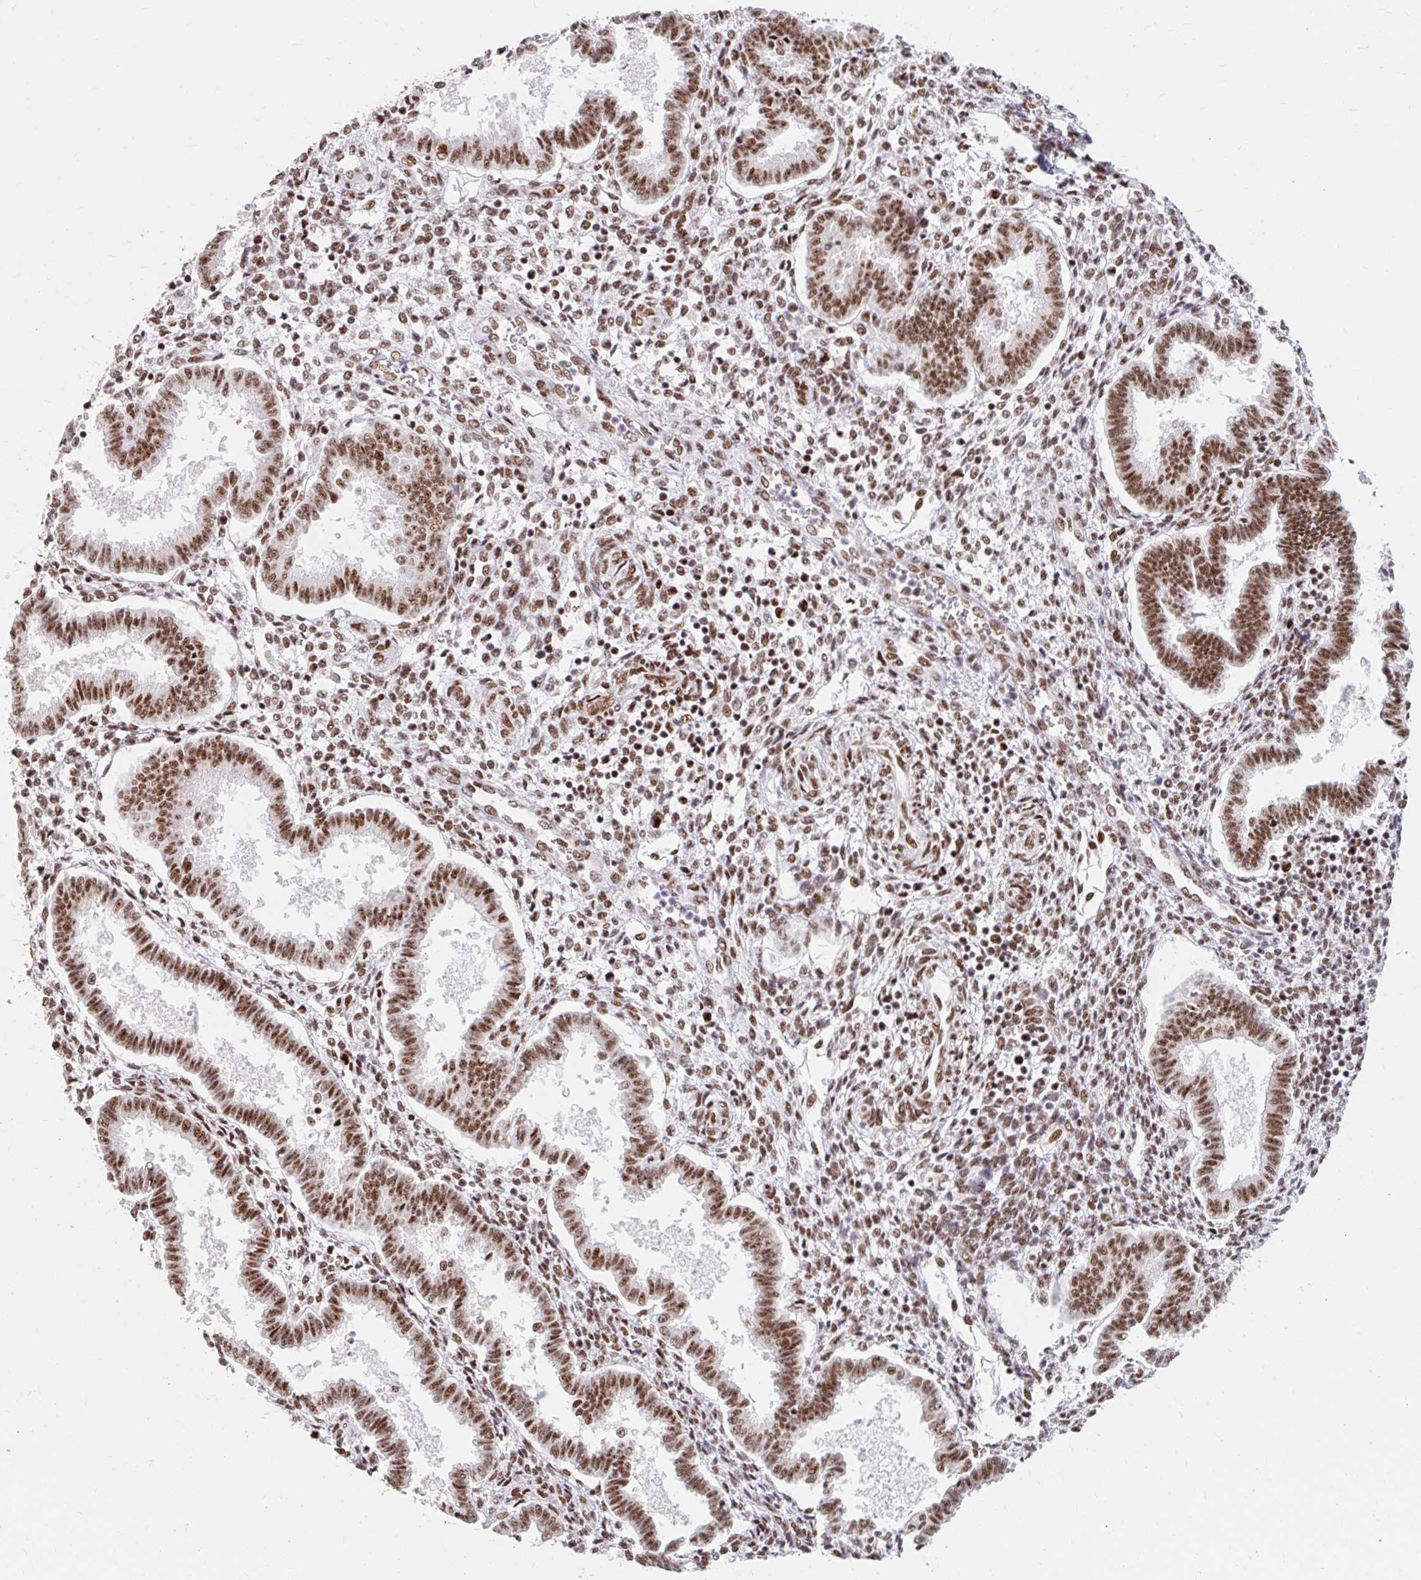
{"staining": {"intensity": "moderate", "quantity": ">75%", "location": "nuclear"}, "tissue": "endometrium", "cell_type": "Cells in endometrial stroma", "image_type": "normal", "snomed": [{"axis": "morphology", "description": "Normal tissue, NOS"}, {"axis": "topography", "description": "Endometrium"}], "caption": "Immunohistochemical staining of unremarkable human endometrium shows medium levels of moderate nuclear positivity in approximately >75% of cells in endometrial stroma. (Brightfield microscopy of DAB IHC at high magnification).", "gene": "SRSF10", "patient": {"sex": "female", "age": 24}}